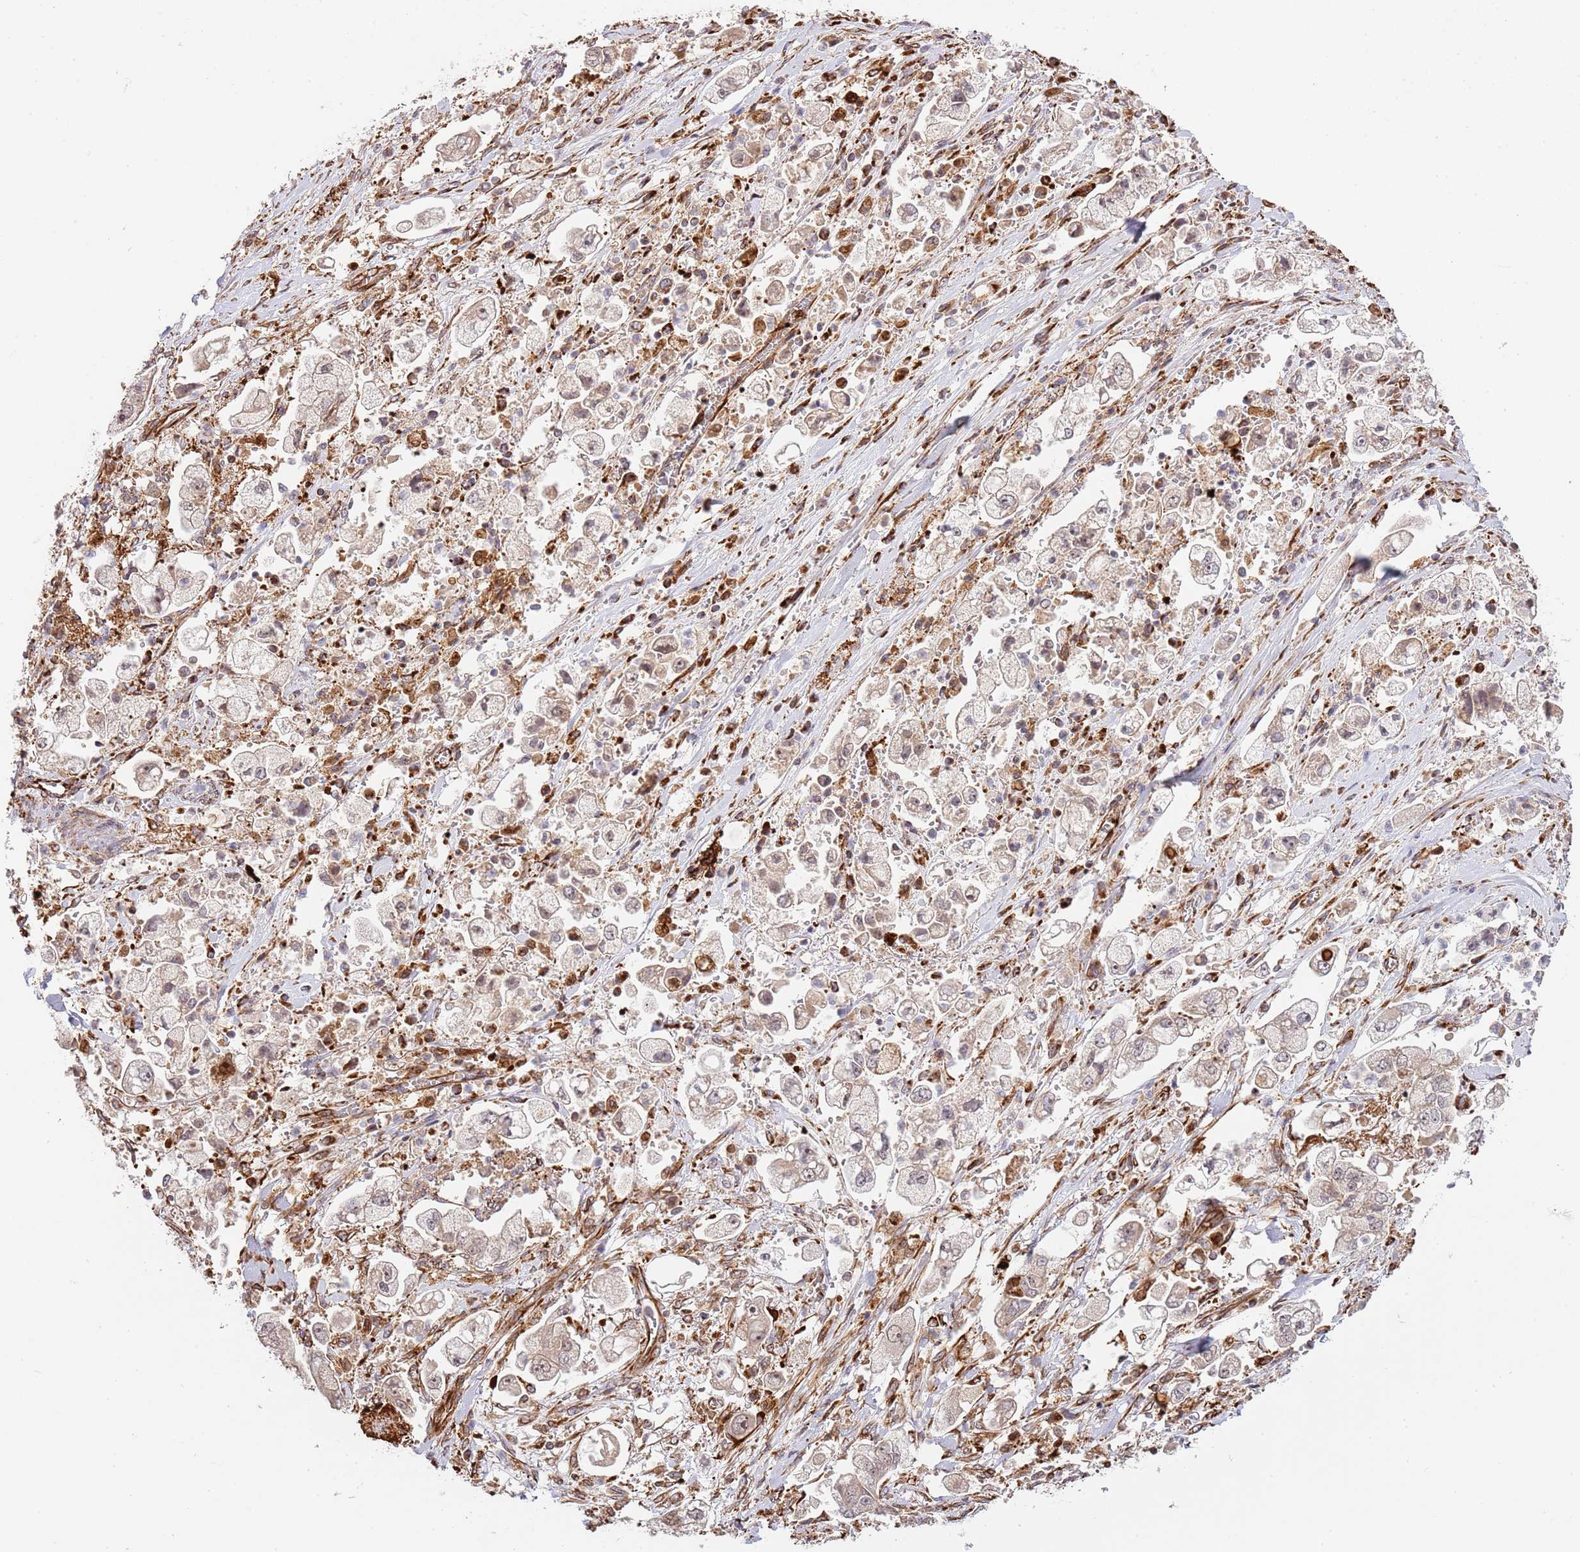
{"staining": {"intensity": "weak", "quantity": "<25%", "location": "cytoplasmic/membranous"}, "tissue": "stomach cancer", "cell_type": "Tumor cells", "image_type": "cancer", "snomed": [{"axis": "morphology", "description": "Adenocarcinoma, NOS"}, {"axis": "topography", "description": "Stomach"}], "caption": "A histopathology image of adenocarcinoma (stomach) stained for a protein exhibits no brown staining in tumor cells.", "gene": "NEK3", "patient": {"sex": "male", "age": 62}}